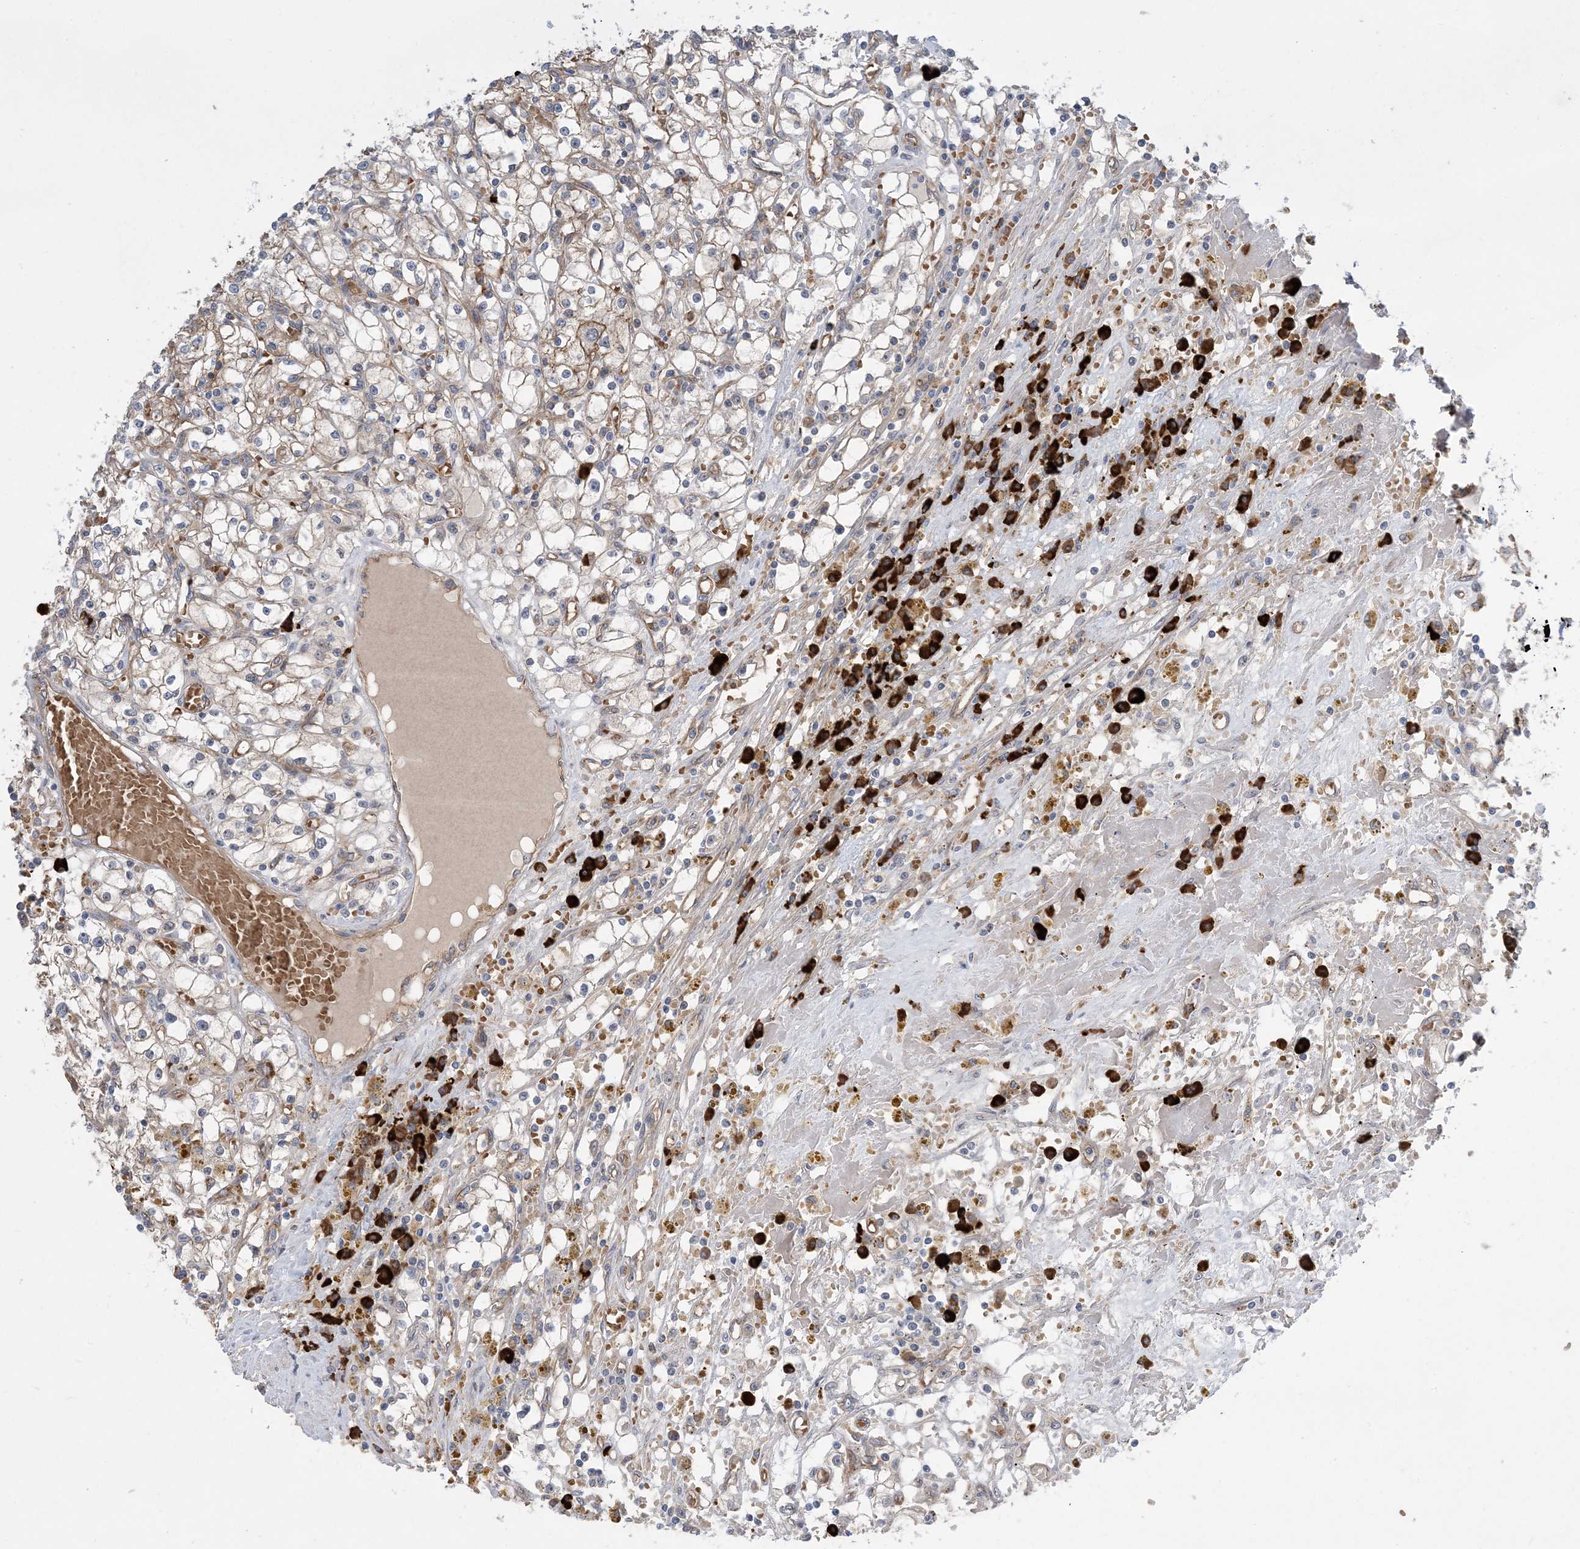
{"staining": {"intensity": "weak", "quantity": "<25%", "location": "cytoplasmic/membranous"}, "tissue": "renal cancer", "cell_type": "Tumor cells", "image_type": "cancer", "snomed": [{"axis": "morphology", "description": "Adenocarcinoma, NOS"}, {"axis": "topography", "description": "Kidney"}], "caption": "Renal adenocarcinoma stained for a protein using IHC demonstrates no staining tumor cells.", "gene": "AOC1", "patient": {"sex": "male", "age": 56}}